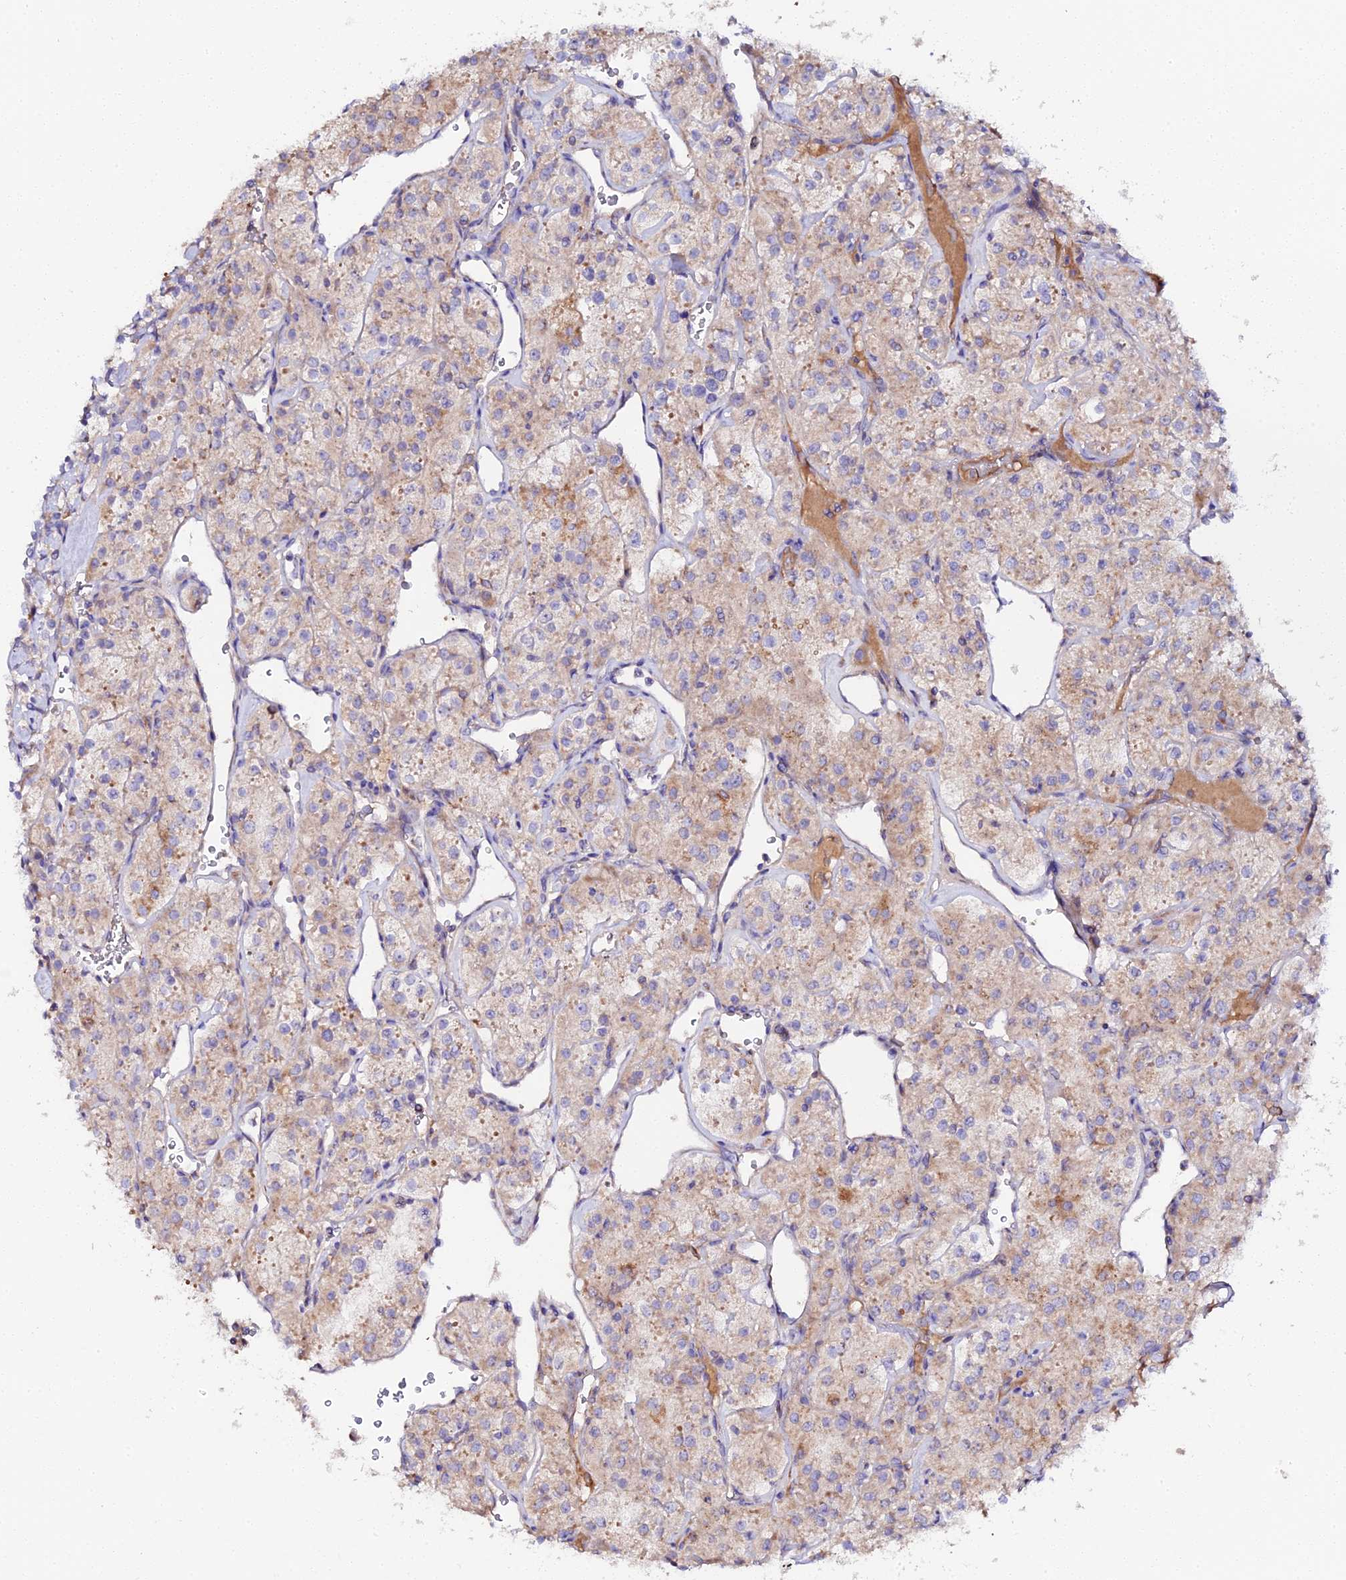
{"staining": {"intensity": "moderate", "quantity": "<25%", "location": "cytoplasmic/membranous"}, "tissue": "renal cancer", "cell_type": "Tumor cells", "image_type": "cancer", "snomed": [{"axis": "morphology", "description": "Adenocarcinoma, NOS"}, {"axis": "topography", "description": "Kidney"}], "caption": "Protein expression analysis of human renal adenocarcinoma reveals moderate cytoplasmic/membranous expression in approximately <25% of tumor cells. Nuclei are stained in blue.", "gene": "SCX", "patient": {"sex": "male", "age": 77}}